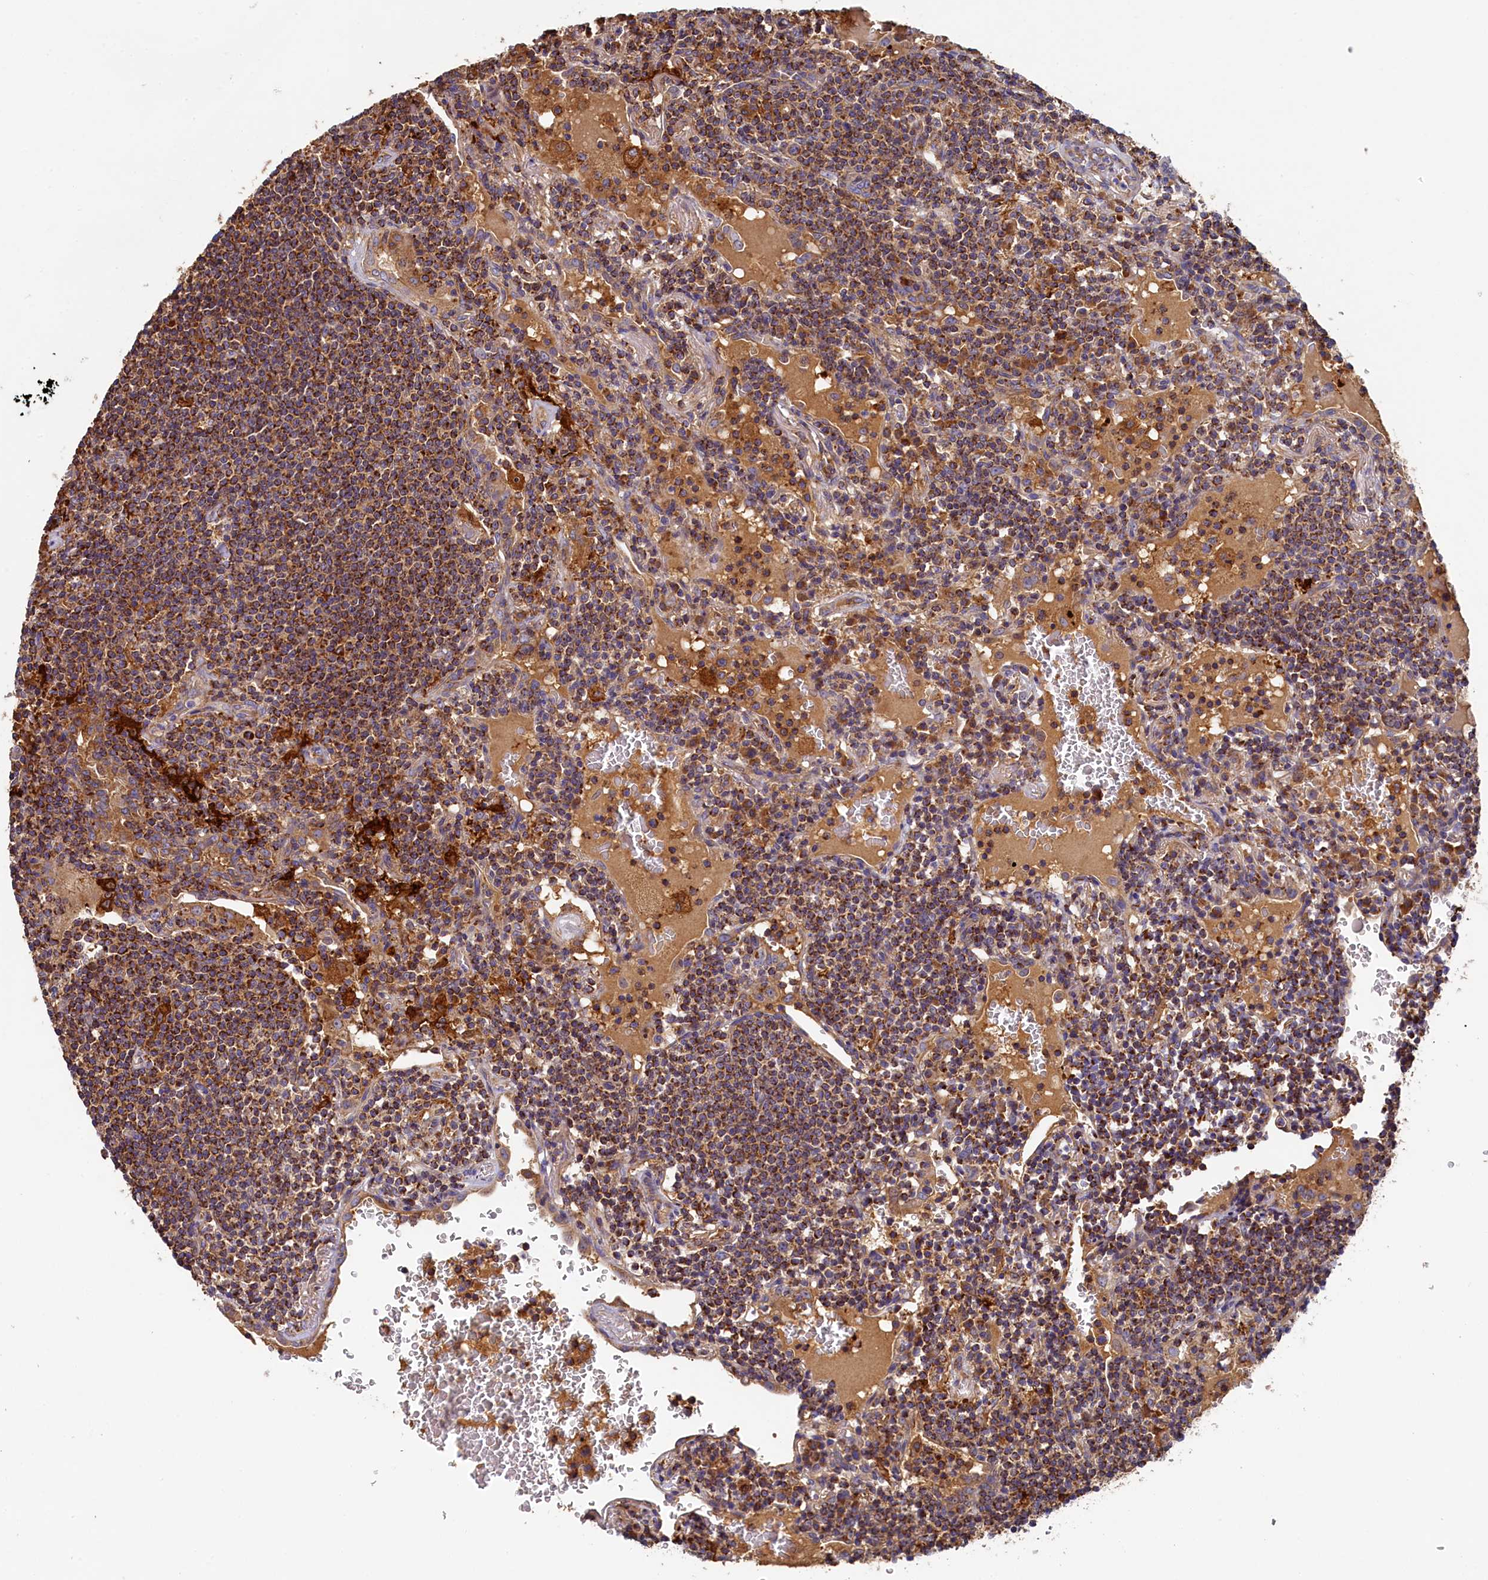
{"staining": {"intensity": "moderate", "quantity": ">75%", "location": "cytoplasmic/membranous"}, "tissue": "lymphoma", "cell_type": "Tumor cells", "image_type": "cancer", "snomed": [{"axis": "morphology", "description": "Malignant lymphoma, non-Hodgkin's type, Low grade"}, {"axis": "topography", "description": "Lung"}], "caption": "A medium amount of moderate cytoplasmic/membranous positivity is seen in approximately >75% of tumor cells in lymphoma tissue. (Brightfield microscopy of DAB IHC at high magnification).", "gene": "SEC31B", "patient": {"sex": "female", "age": 71}}